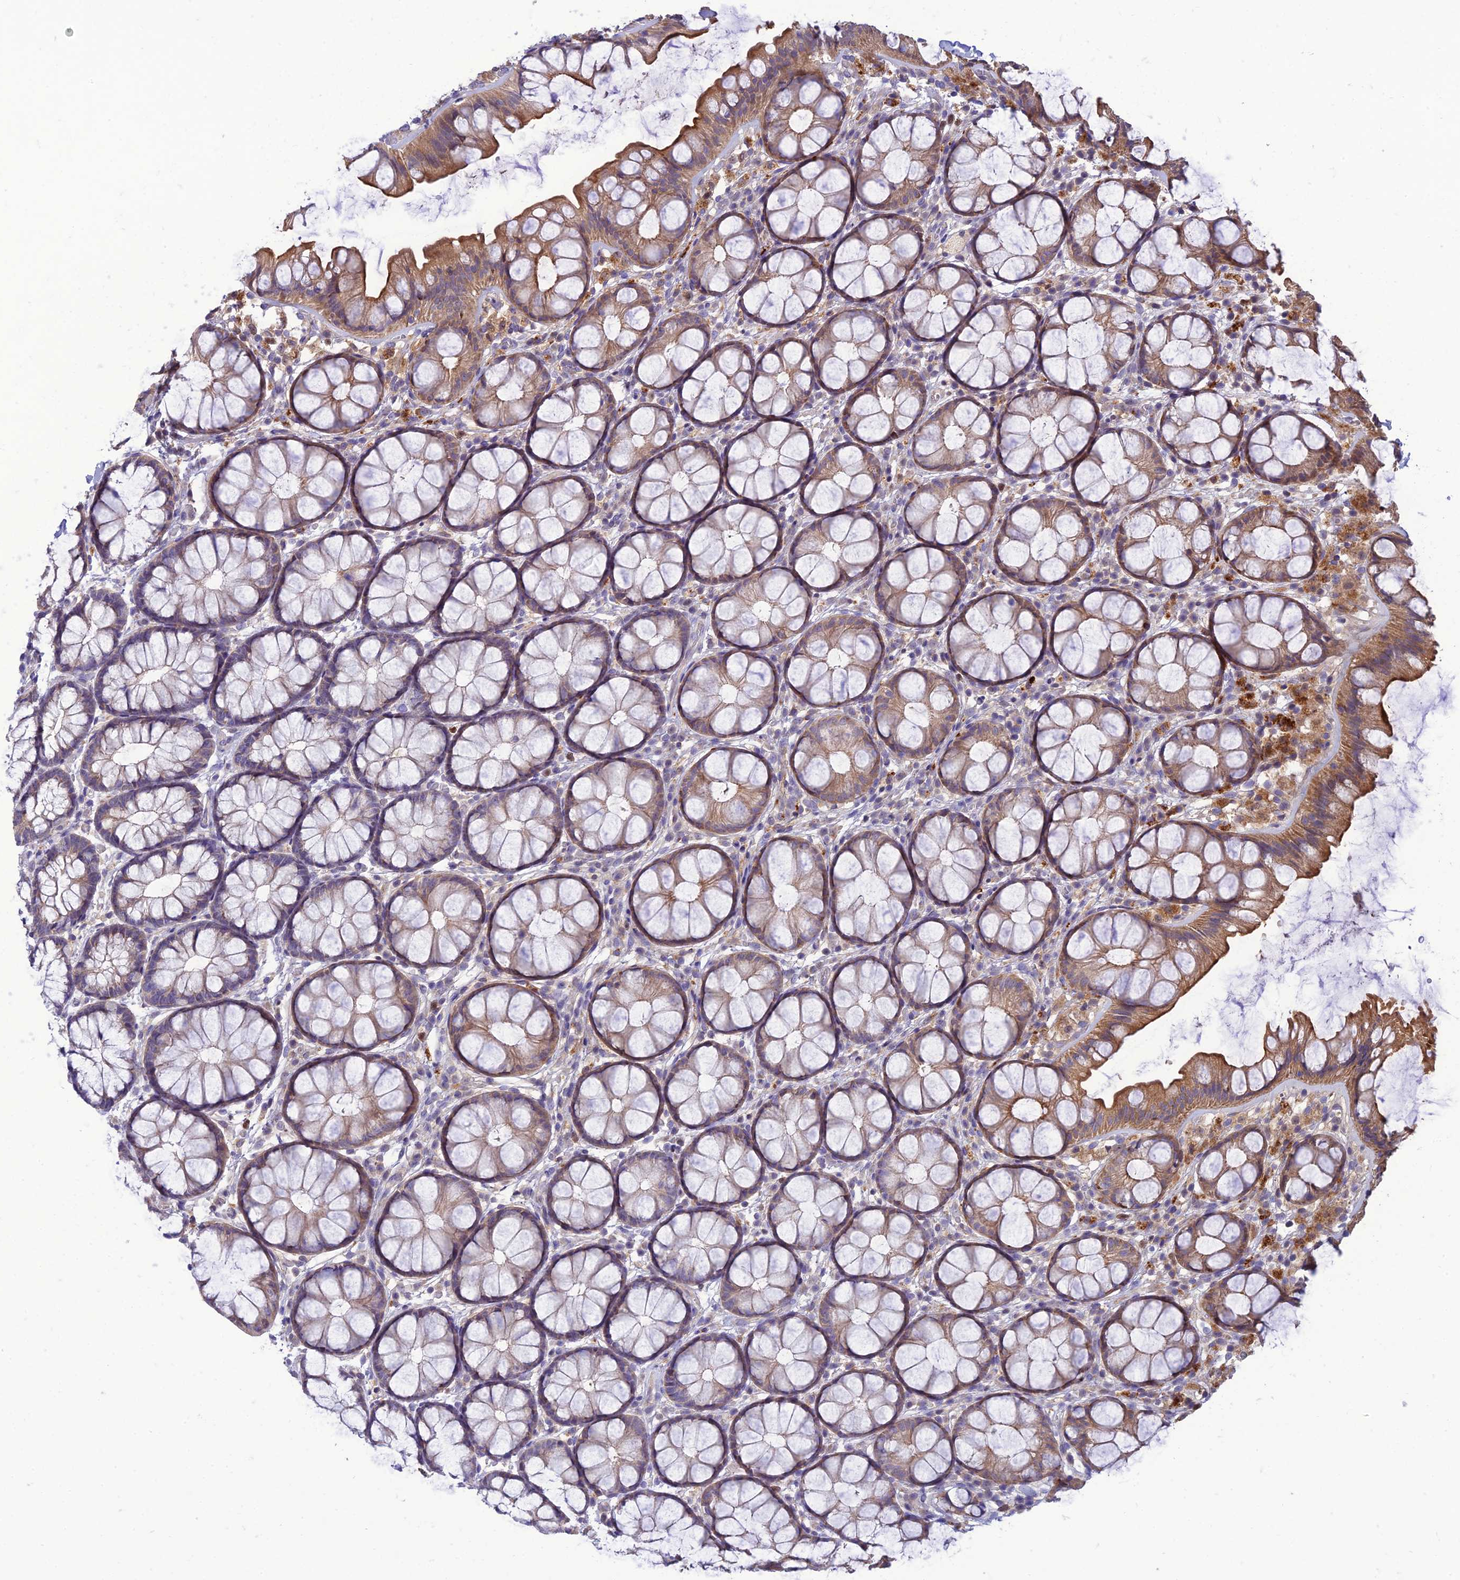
{"staining": {"intensity": "weak", "quantity": ">75%", "location": "cytoplasmic/membranous"}, "tissue": "colon", "cell_type": "Endothelial cells", "image_type": "normal", "snomed": [{"axis": "morphology", "description": "Normal tissue, NOS"}, {"axis": "topography", "description": "Colon"}], "caption": "Immunohistochemistry (IHC) photomicrograph of normal colon stained for a protein (brown), which shows low levels of weak cytoplasmic/membranous positivity in approximately >75% of endothelial cells.", "gene": "IRAK3", "patient": {"sex": "male", "age": 47}}